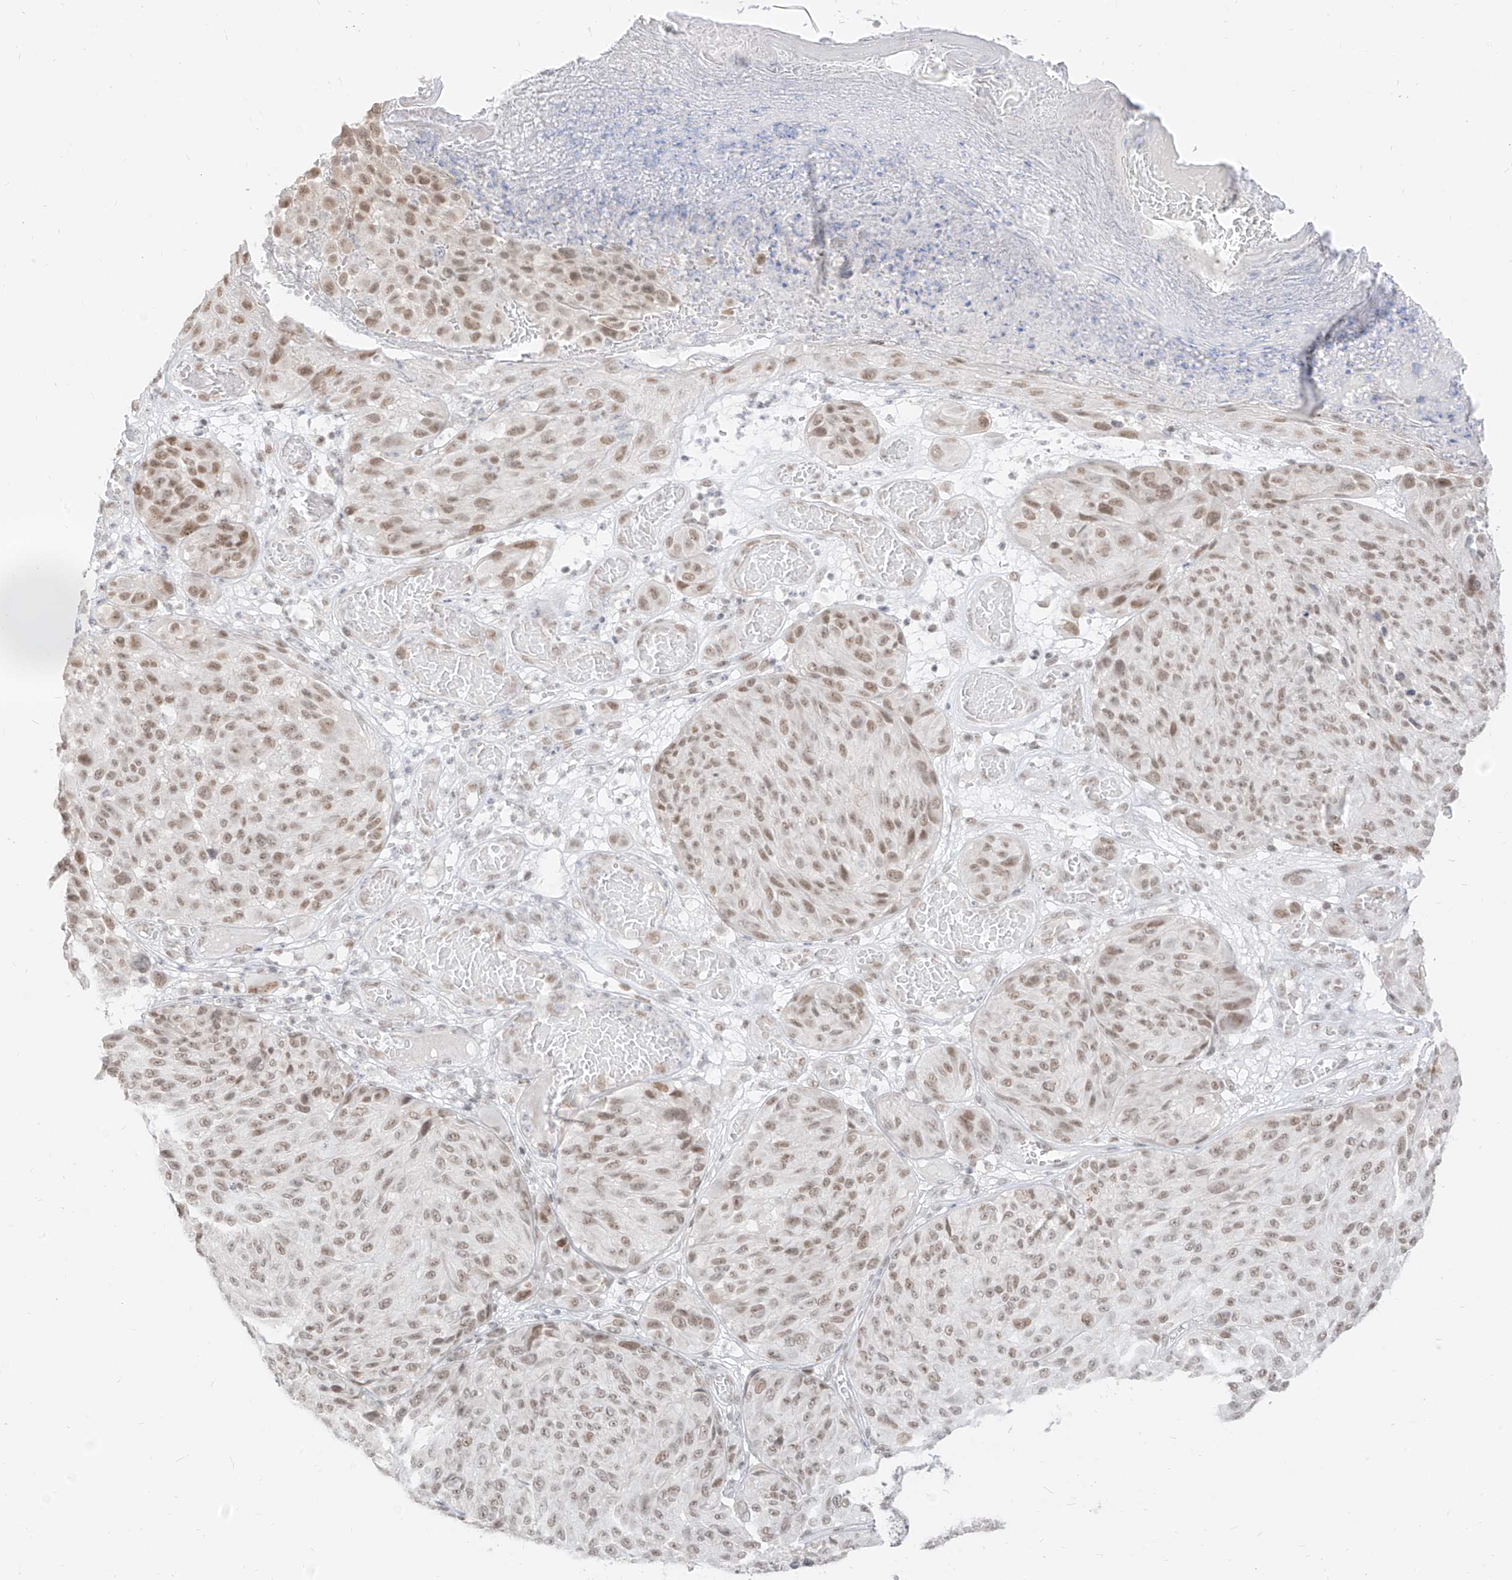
{"staining": {"intensity": "moderate", "quantity": "25%-75%", "location": "nuclear"}, "tissue": "melanoma", "cell_type": "Tumor cells", "image_type": "cancer", "snomed": [{"axis": "morphology", "description": "Malignant melanoma, NOS"}, {"axis": "topography", "description": "Skin"}], "caption": "Immunohistochemistry (IHC) (DAB (3,3'-diaminobenzidine)) staining of human melanoma reveals moderate nuclear protein expression in about 25%-75% of tumor cells.", "gene": "SUPT5H", "patient": {"sex": "male", "age": 83}}